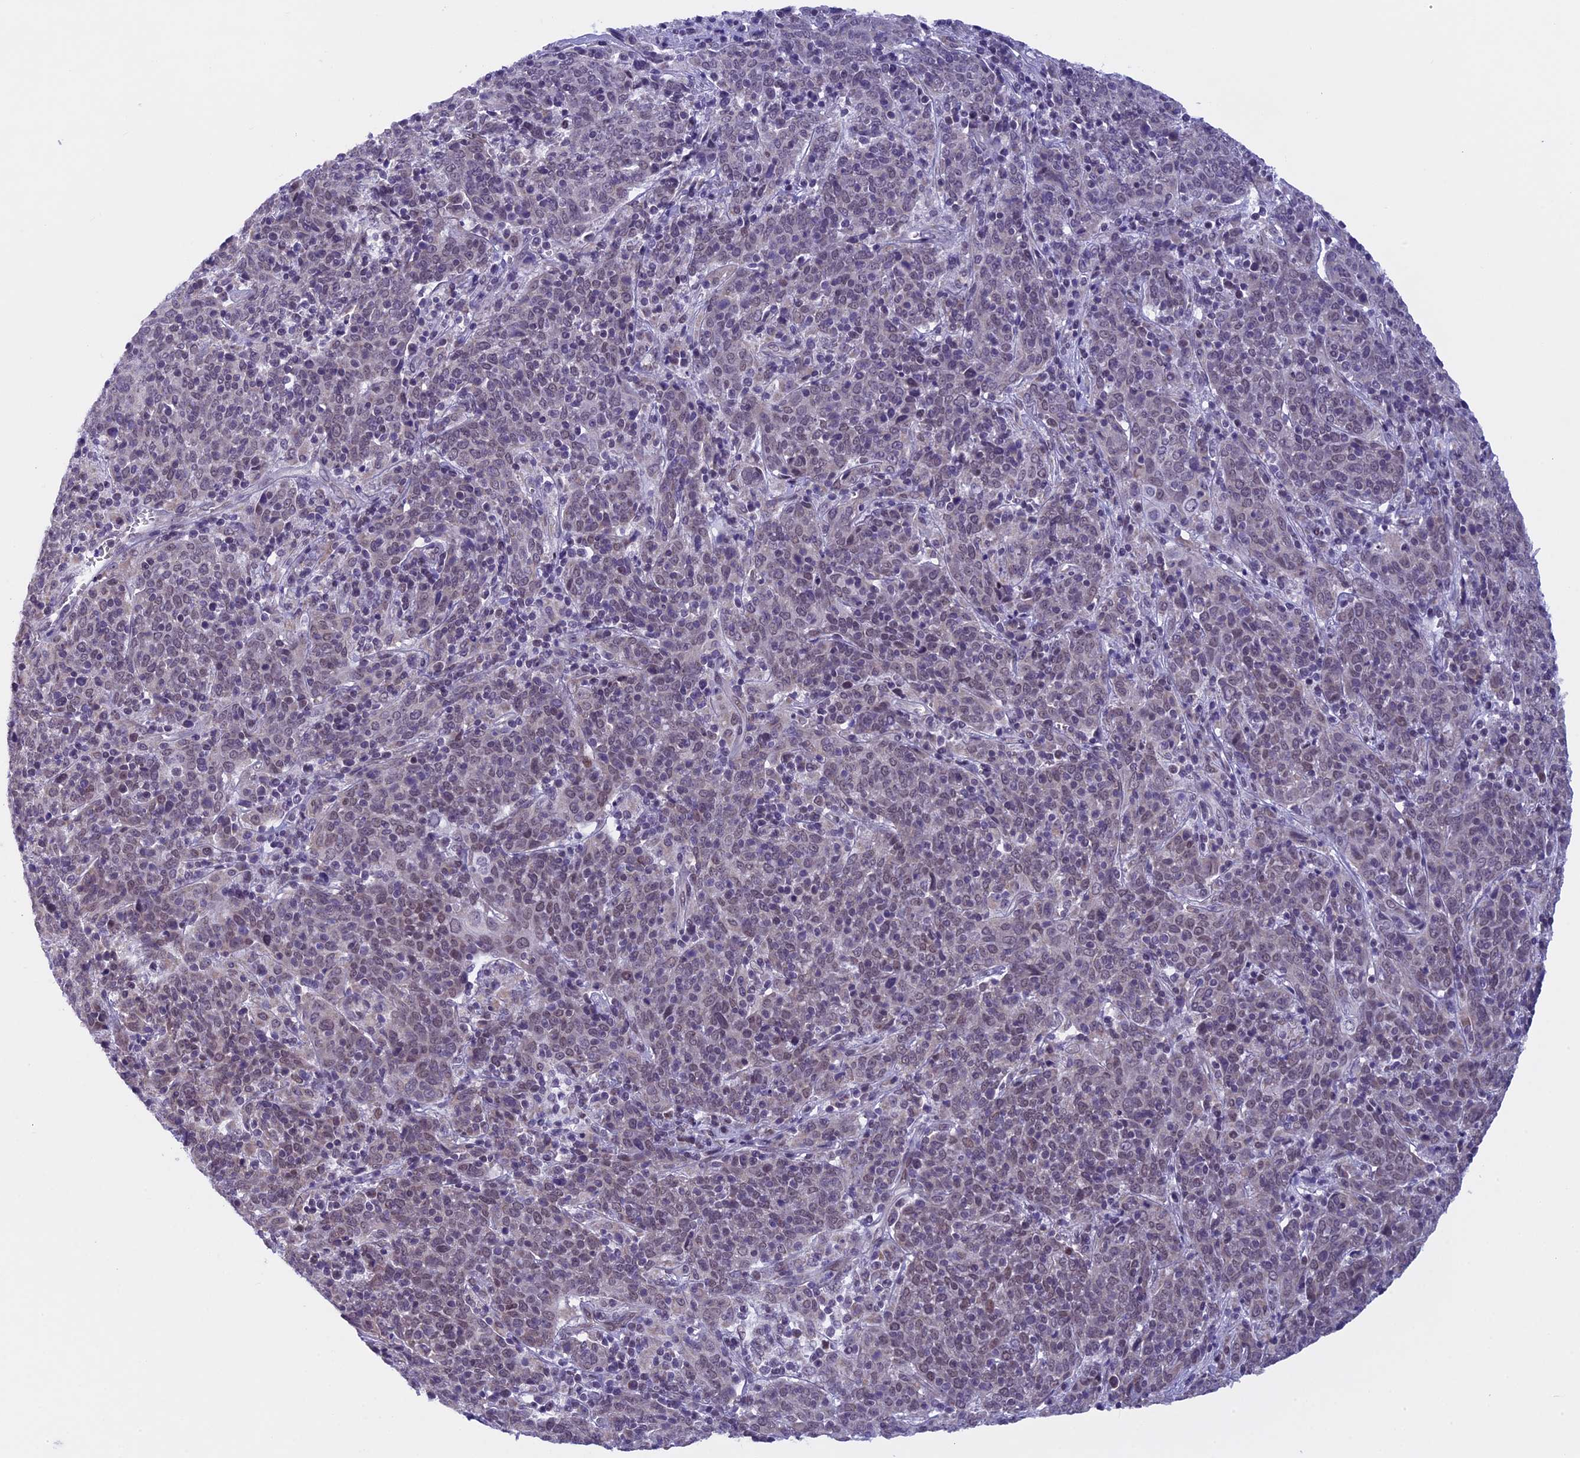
{"staining": {"intensity": "weak", "quantity": "25%-75%", "location": "nuclear"}, "tissue": "cervical cancer", "cell_type": "Tumor cells", "image_type": "cancer", "snomed": [{"axis": "morphology", "description": "Squamous cell carcinoma, NOS"}, {"axis": "topography", "description": "Cervix"}], "caption": "Brown immunohistochemical staining in cervical cancer (squamous cell carcinoma) demonstrates weak nuclear positivity in about 25%-75% of tumor cells. (DAB = brown stain, brightfield microscopy at high magnification).", "gene": "ZNF317", "patient": {"sex": "female", "age": 67}}